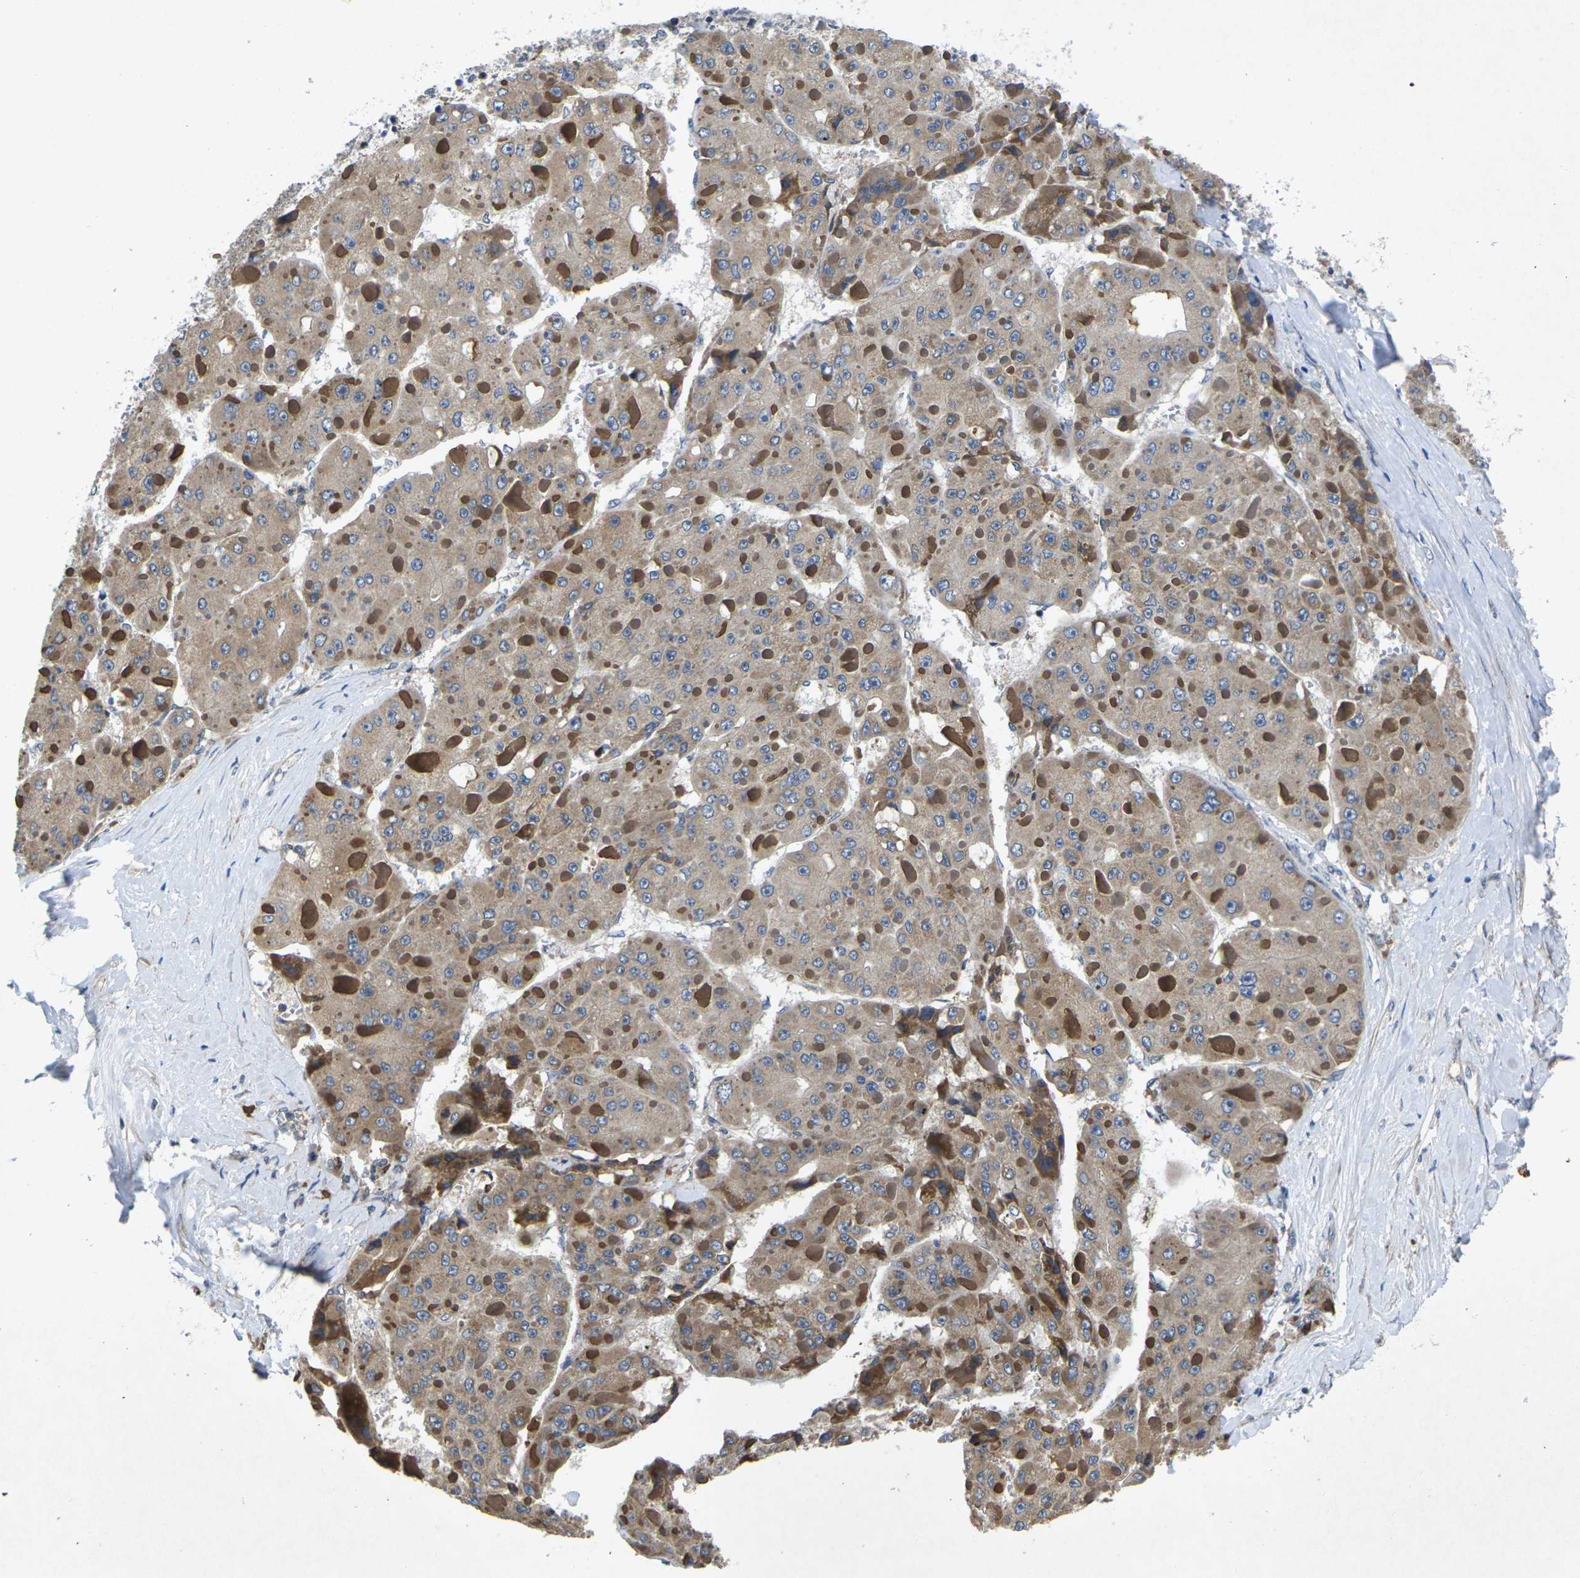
{"staining": {"intensity": "weak", "quantity": ">75%", "location": "cytoplasmic/membranous"}, "tissue": "liver cancer", "cell_type": "Tumor cells", "image_type": "cancer", "snomed": [{"axis": "morphology", "description": "Carcinoma, Hepatocellular, NOS"}, {"axis": "topography", "description": "Liver"}], "caption": "Protein expression analysis of hepatocellular carcinoma (liver) displays weak cytoplasmic/membranous positivity in approximately >75% of tumor cells. (Stains: DAB (3,3'-diaminobenzidine) in brown, nuclei in blue, Microscopy: brightfield microscopy at high magnification).", "gene": "KIF1B", "patient": {"sex": "female", "age": 73}}